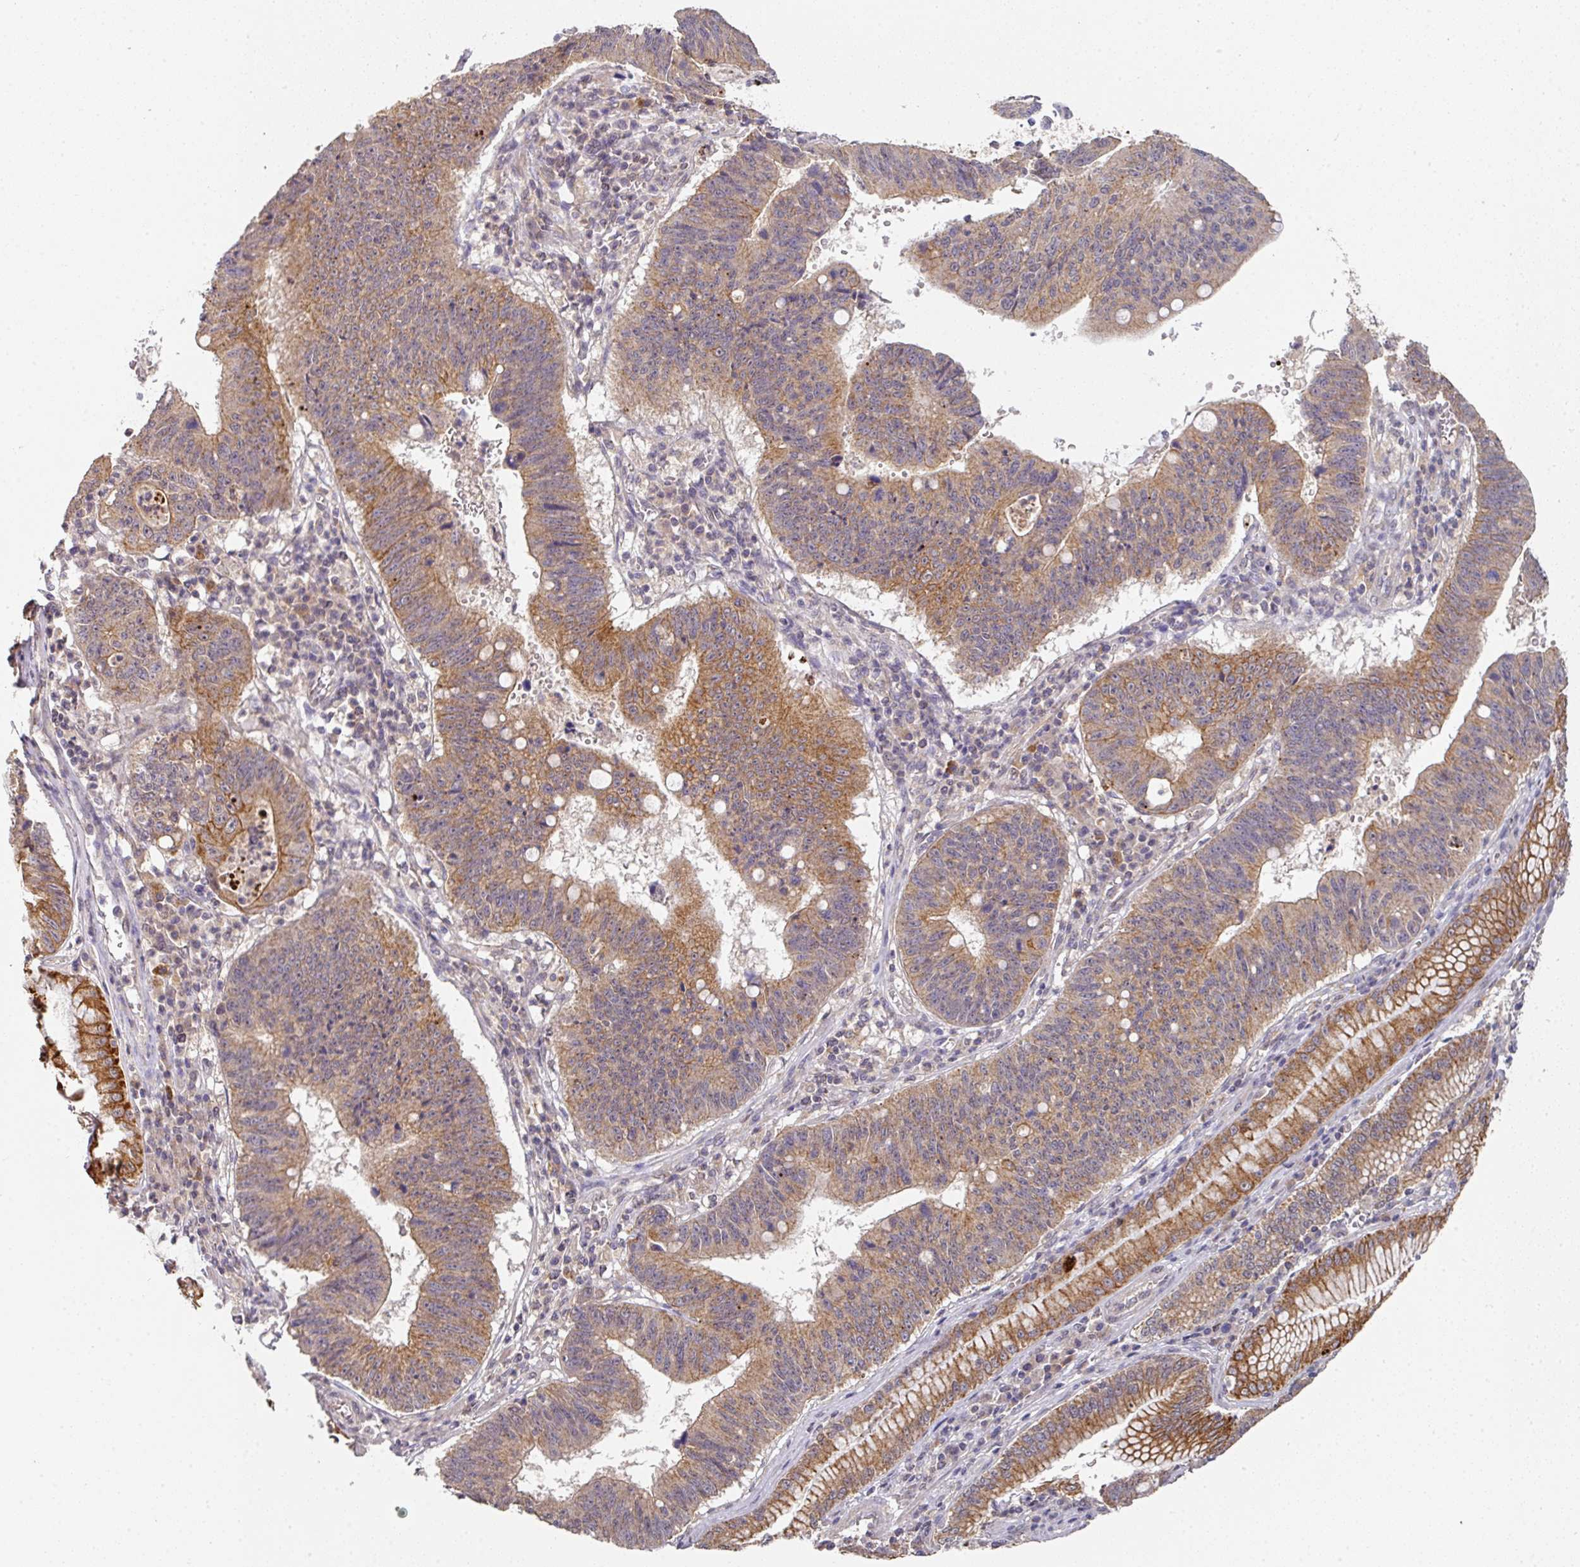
{"staining": {"intensity": "moderate", "quantity": "25%-75%", "location": "cytoplasmic/membranous"}, "tissue": "stomach cancer", "cell_type": "Tumor cells", "image_type": "cancer", "snomed": [{"axis": "morphology", "description": "Adenocarcinoma, NOS"}, {"axis": "topography", "description": "Stomach"}], "caption": "High-magnification brightfield microscopy of stomach adenocarcinoma stained with DAB (brown) and counterstained with hematoxylin (blue). tumor cells exhibit moderate cytoplasmic/membranous positivity is present in about25%-75% of cells. The protein is stained brown, and the nuclei are stained in blue (DAB (3,3'-diaminobenzidine) IHC with brightfield microscopy, high magnification).", "gene": "EXTL3", "patient": {"sex": "male", "age": 59}}